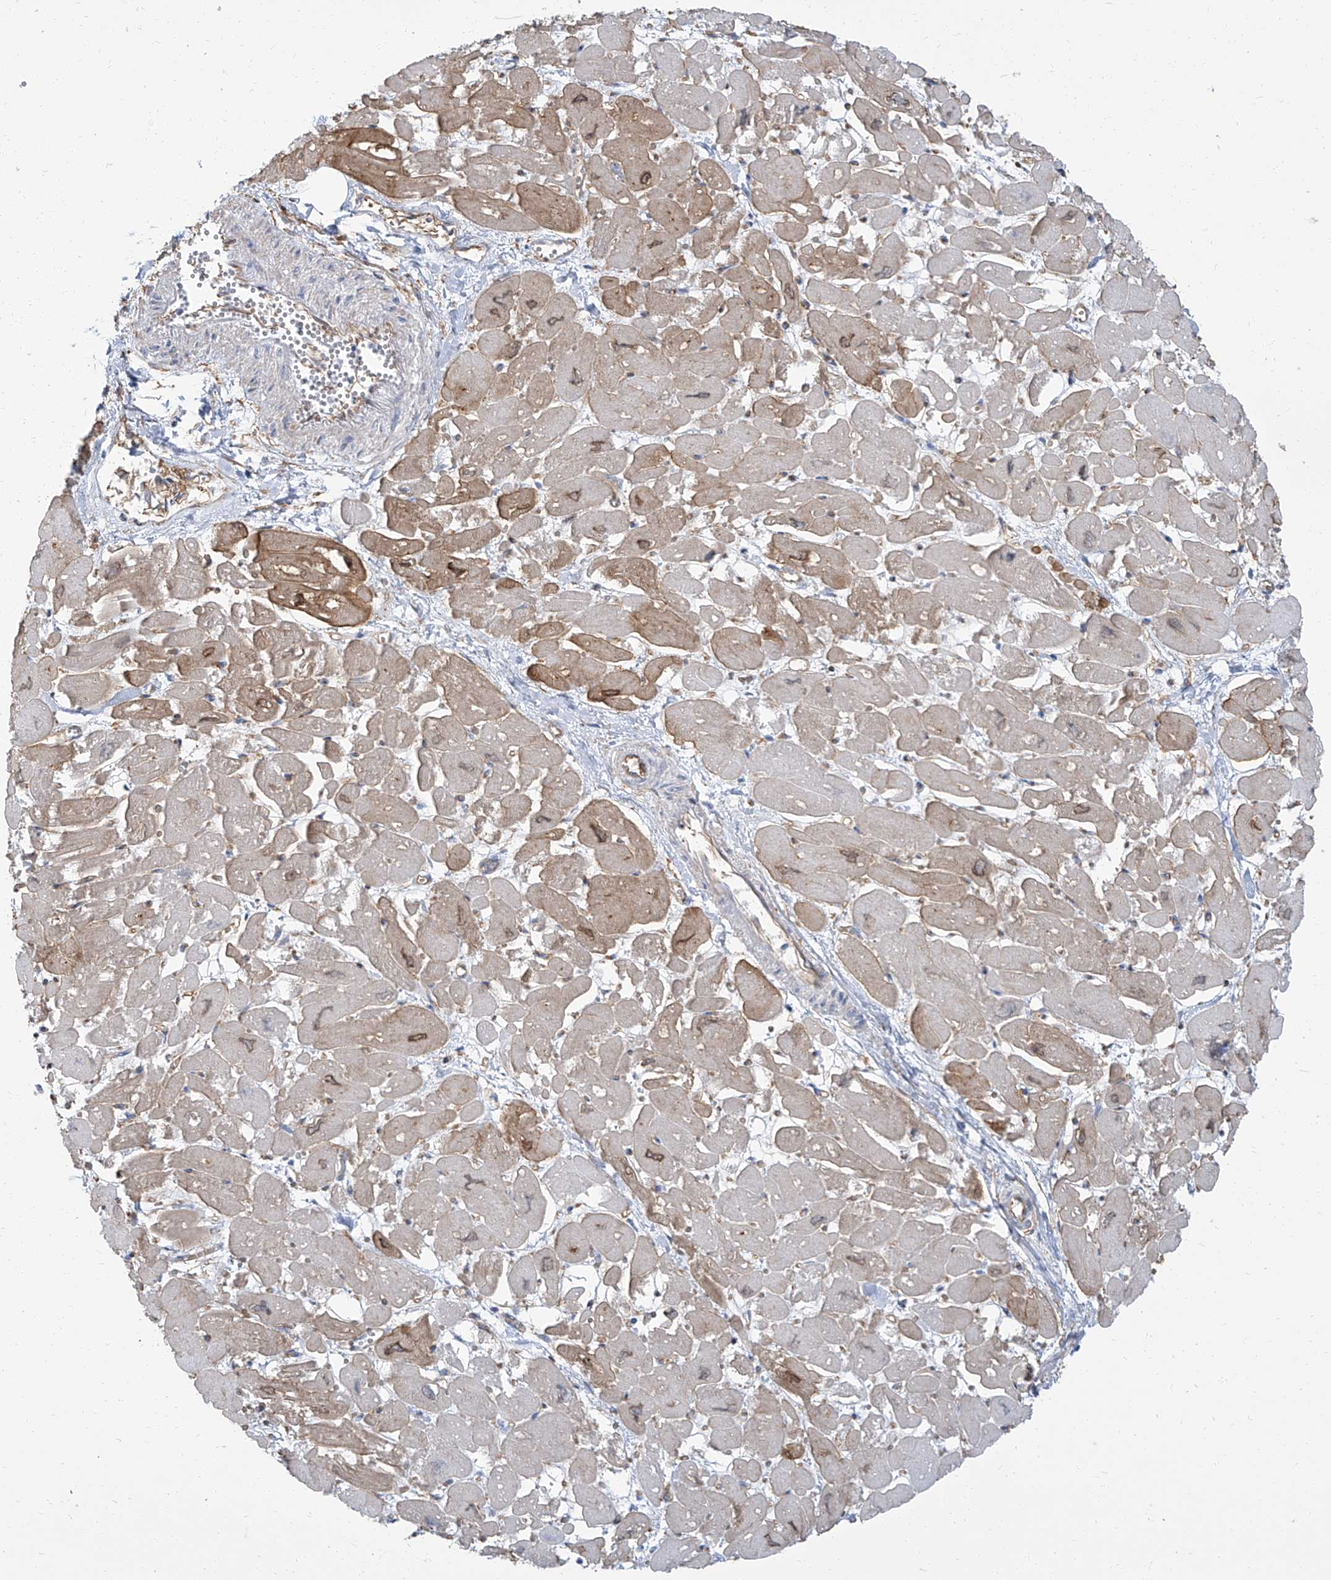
{"staining": {"intensity": "moderate", "quantity": "25%-75%", "location": "cytoplasmic/membranous,nuclear"}, "tissue": "heart muscle", "cell_type": "Cardiomyocytes", "image_type": "normal", "snomed": [{"axis": "morphology", "description": "Normal tissue, NOS"}, {"axis": "topography", "description": "Heart"}], "caption": "Protein expression analysis of benign heart muscle reveals moderate cytoplasmic/membranous,nuclear expression in about 25%-75% of cardiomyocytes.", "gene": "TXLNB", "patient": {"sex": "male", "age": 54}}